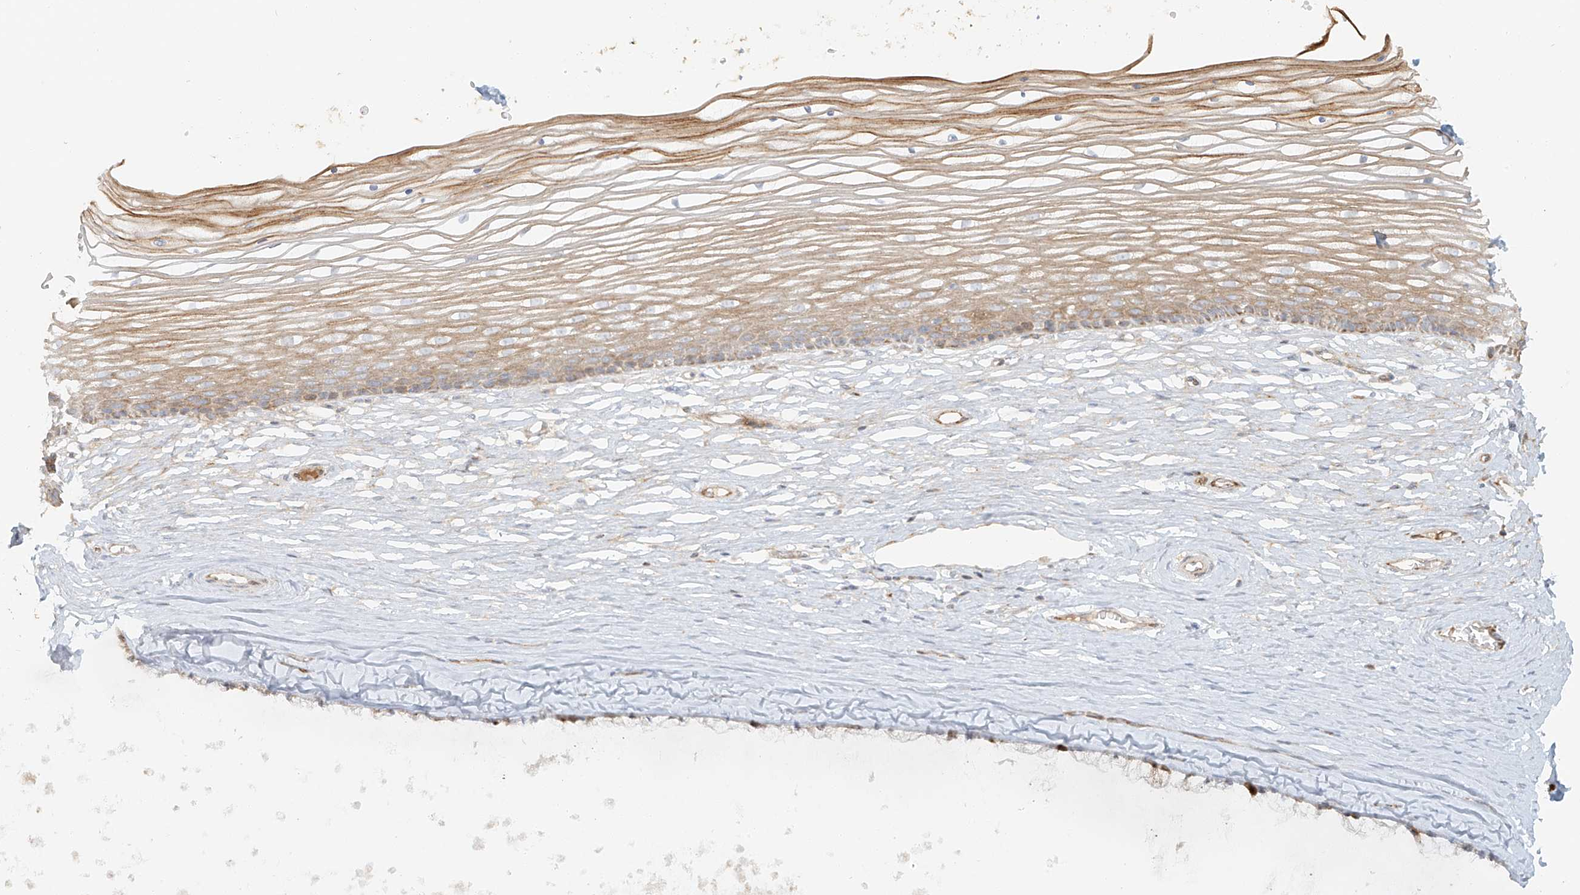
{"staining": {"intensity": "moderate", "quantity": ">75%", "location": "cytoplasmic/membranous"}, "tissue": "vagina", "cell_type": "Squamous epithelial cells", "image_type": "normal", "snomed": [{"axis": "morphology", "description": "Normal tissue, NOS"}, {"axis": "topography", "description": "Vagina"}, {"axis": "topography", "description": "Cervix"}], "caption": "Immunohistochemistry histopathology image of benign vagina: vagina stained using immunohistochemistry displays medium levels of moderate protein expression localized specifically in the cytoplasmic/membranous of squamous epithelial cells, appearing as a cytoplasmic/membranous brown color.", "gene": "MIPEP", "patient": {"sex": "female", "age": 40}}